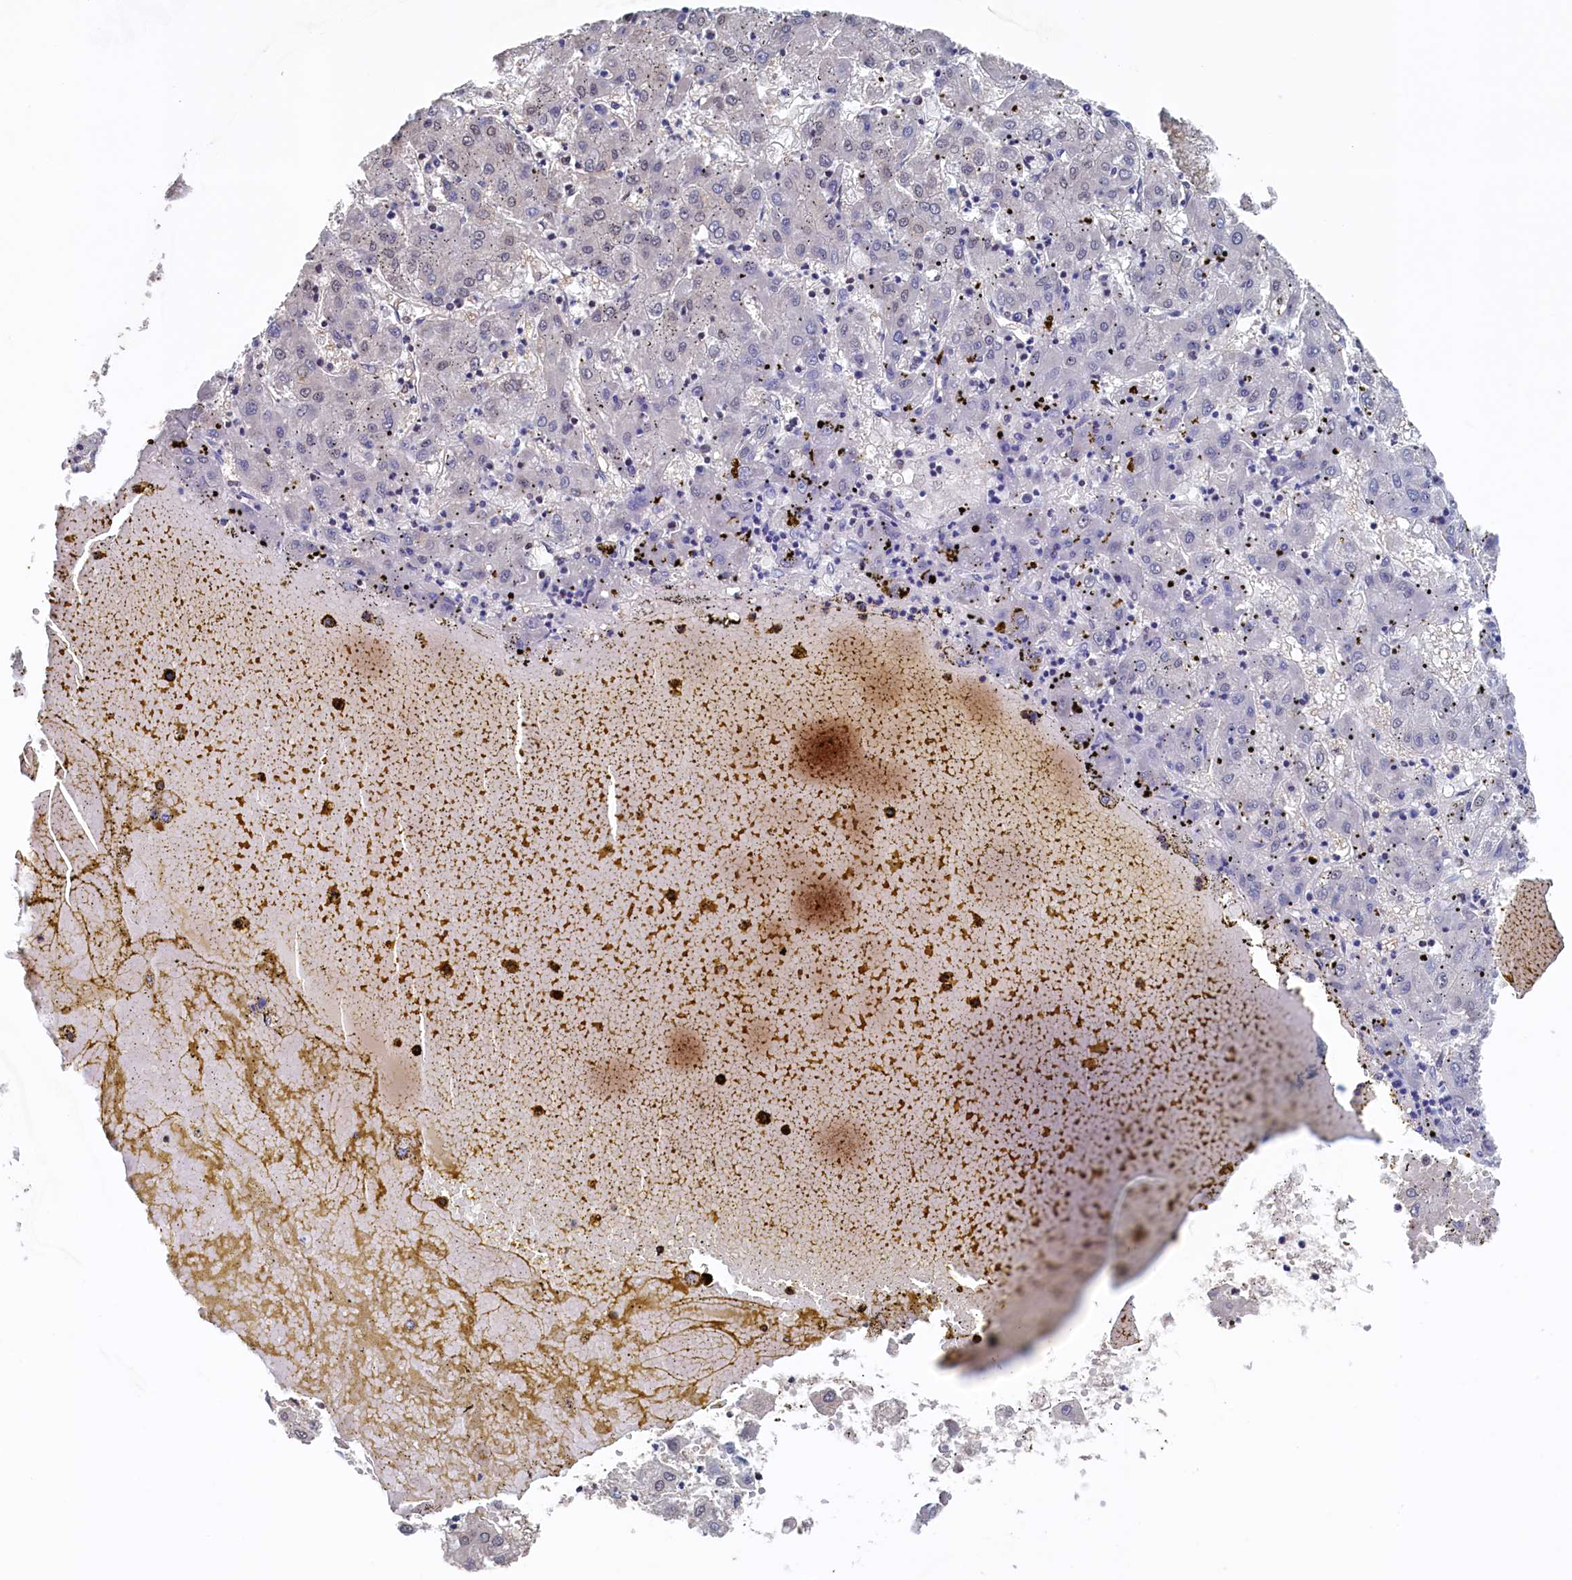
{"staining": {"intensity": "negative", "quantity": "none", "location": "none"}, "tissue": "liver cancer", "cell_type": "Tumor cells", "image_type": "cancer", "snomed": [{"axis": "morphology", "description": "Carcinoma, Hepatocellular, NOS"}, {"axis": "topography", "description": "Liver"}], "caption": "A photomicrograph of human liver cancer (hepatocellular carcinoma) is negative for staining in tumor cells.", "gene": "C11orf54", "patient": {"sex": "male", "age": 72}}